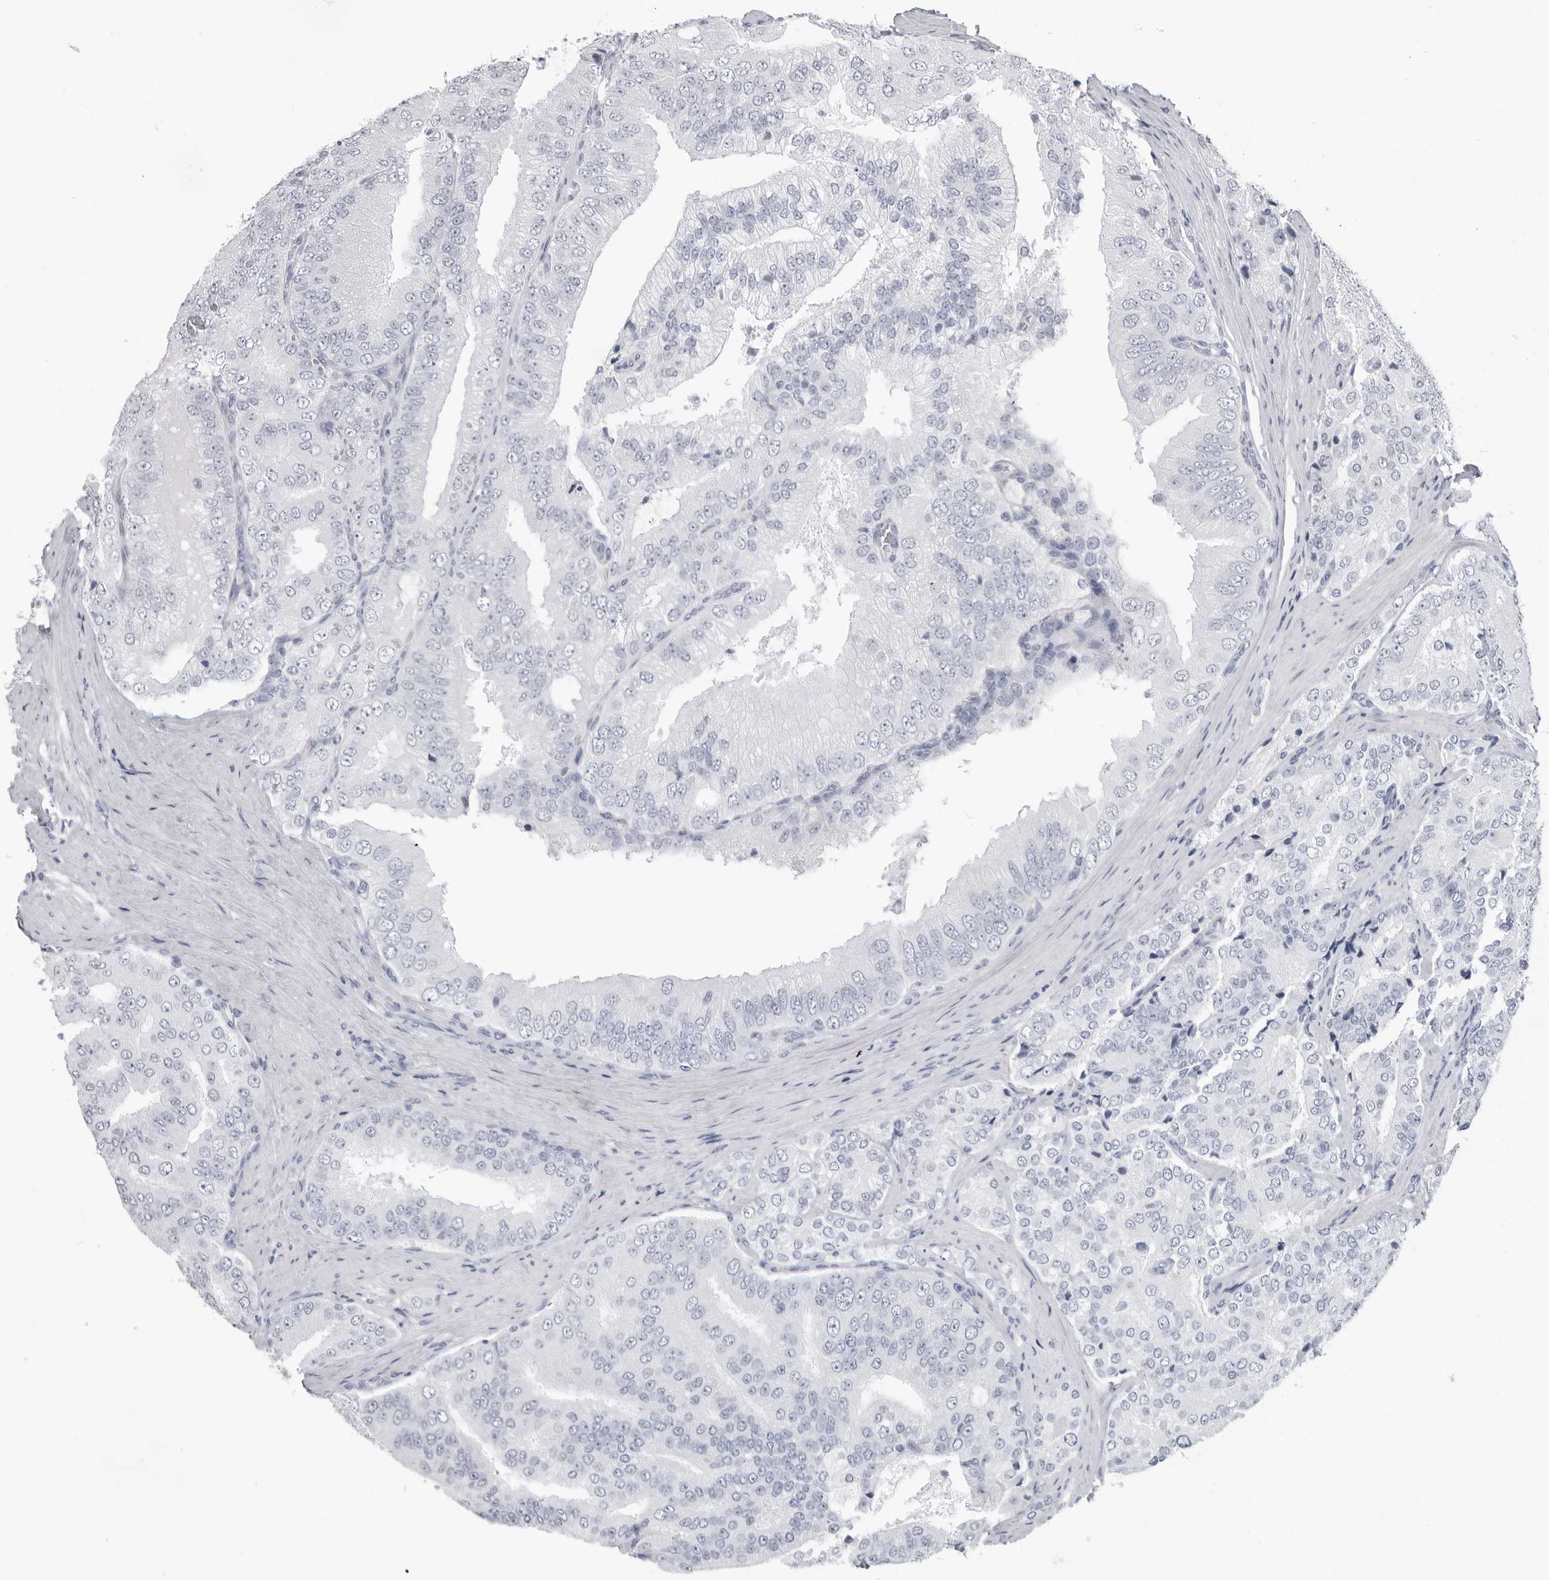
{"staining": {"intensity": "negative", "quantity": "none", "location": "none"}, "tissue": "prostate cancer", "cell_type": "Tumor cells", "image_type": "cancer", "snomed": [{"axis": "morphology", "description": "Adenocarcinoma, High grade"}, {"axis": "topography", "description": "Prostate"}], "caption": "IHC of prostate cancer (high-grade adenocarcinoma) exhibits no staining in tumor cells.", "gene": "PGA3", "patient": {"sex": "male", "age": 58}}